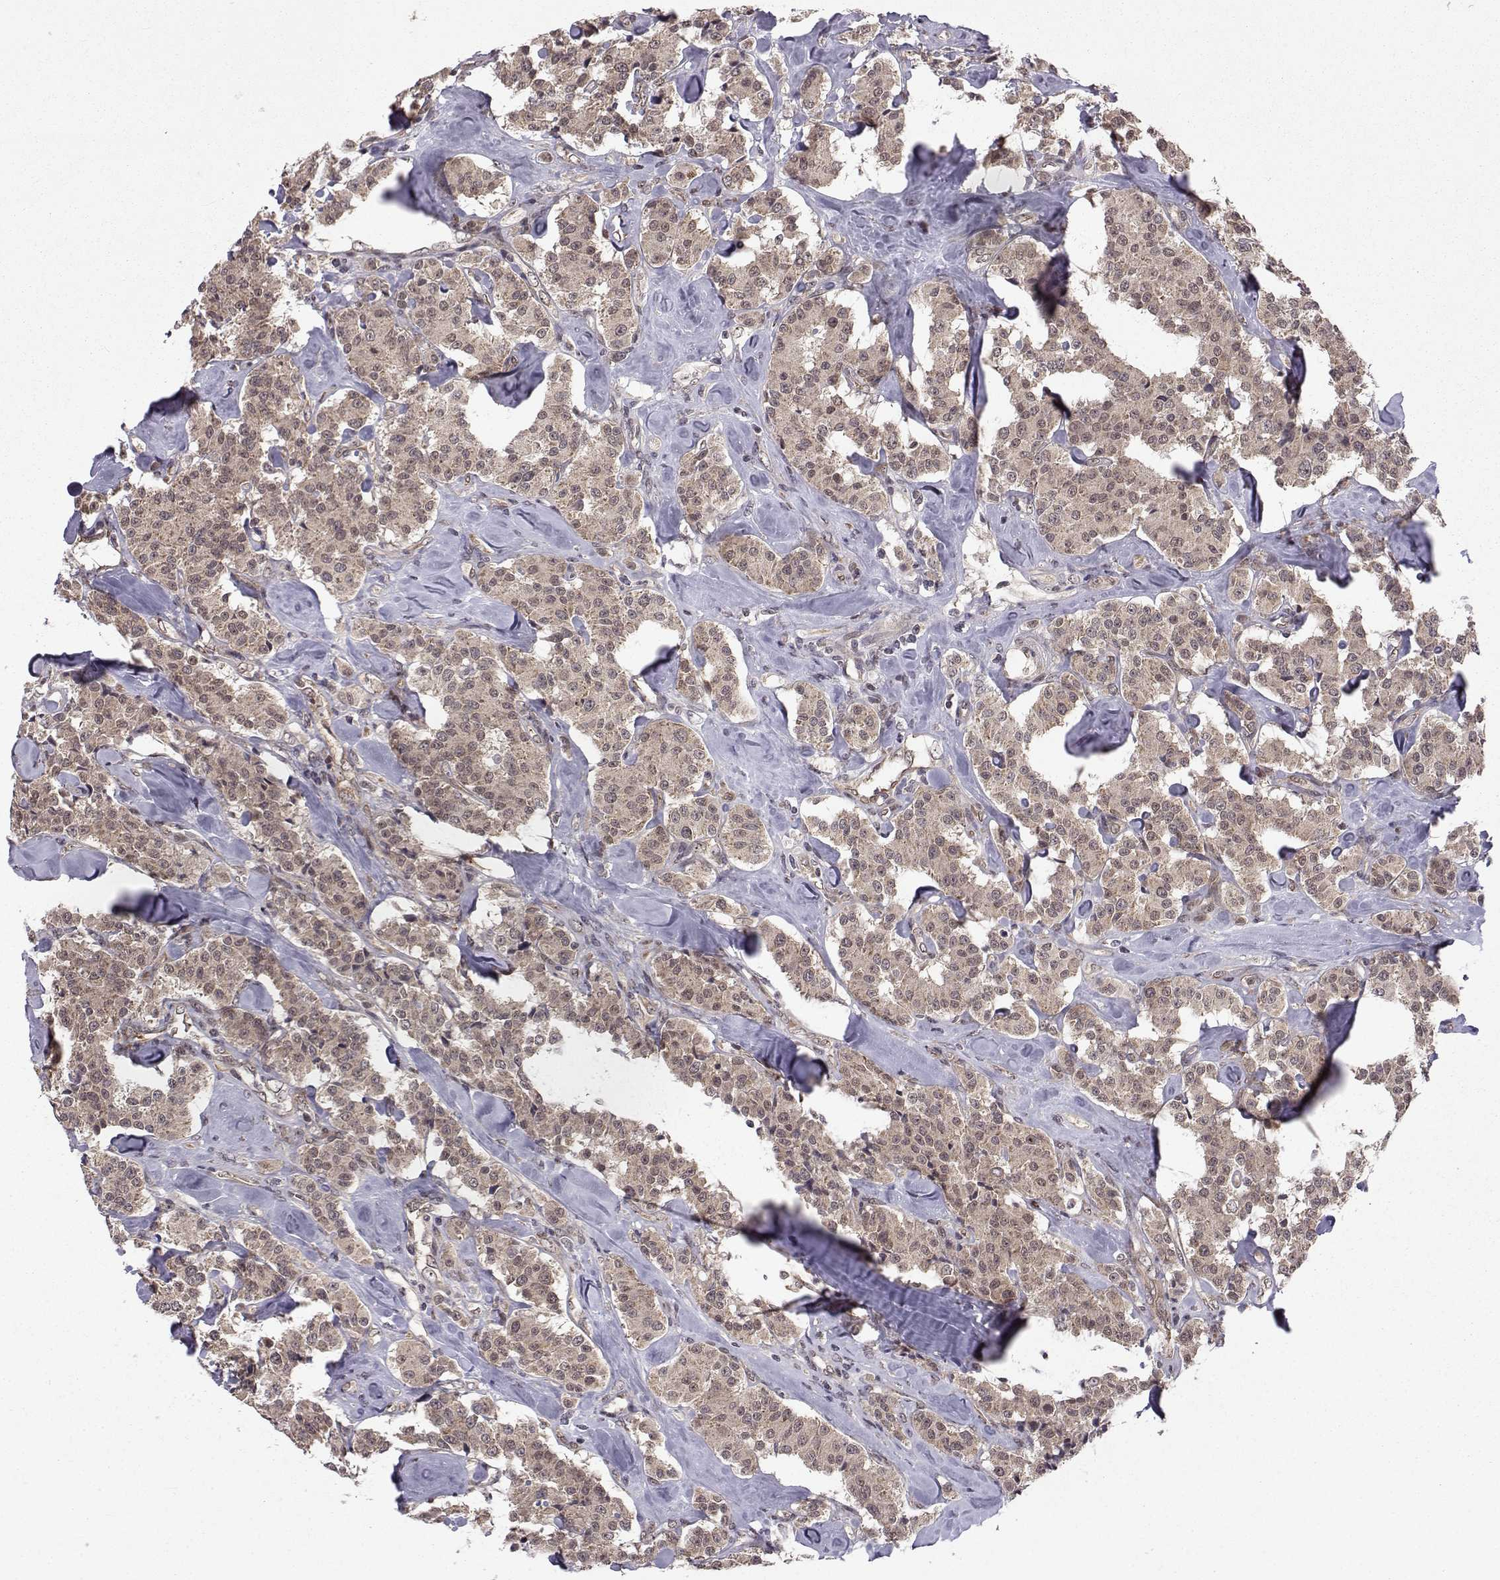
{"staining": {"intensity": "weak", "quantity": ">75%", "location": "cytoplasmic/membranous"}, "tissue": "carcinoid", "cell_type": "Tumor cells", "image_type": "cancer", "snomed": [{"axis": "morphology", "description": "Carcinoid, malignant, NOS"}, {"axis": "topography", "description": "Pancreas"}], "caption": "Carcinoid stained for a protein exhibits weak cytoplasmic/membranous positivity in tumor cells. (IHC, brightfield microscopy, high magnification).", "gene": "PKN2", "patient": {"sex": "male", "age": 41}}